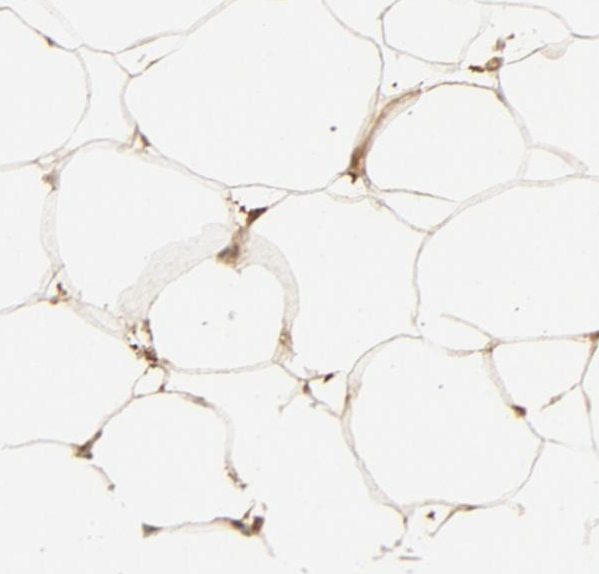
{"staining": {"intensity": "moderate", "quantity": ">75%", "location": "cytoplasmic/membranous"}, "tissue": "adipose tissue", "cell_type": "Adipocytes", "image_type": "normal", "snomed": [{"axis": "morphology", "description": "Normal tissue, NOS"}, {"axis": "morphology", "description": "Duct carcinoma"}, {"axis": "topography", "description": "Breast"}, {"axis": "topography", "description": "Adipose tissue"}], "caption": "IHC photomicrograph of normal adipose tissue: adipose tissue stained using immunohistochemistry shows medium levels of moderate protein expression localized specifically in the cytoplasmic/membranous of adipocytes, appearing as a cytoplasmic/membranous brown color.", "gene": "PPP2CA", "patient": {"sex": "female", "age": 37}}